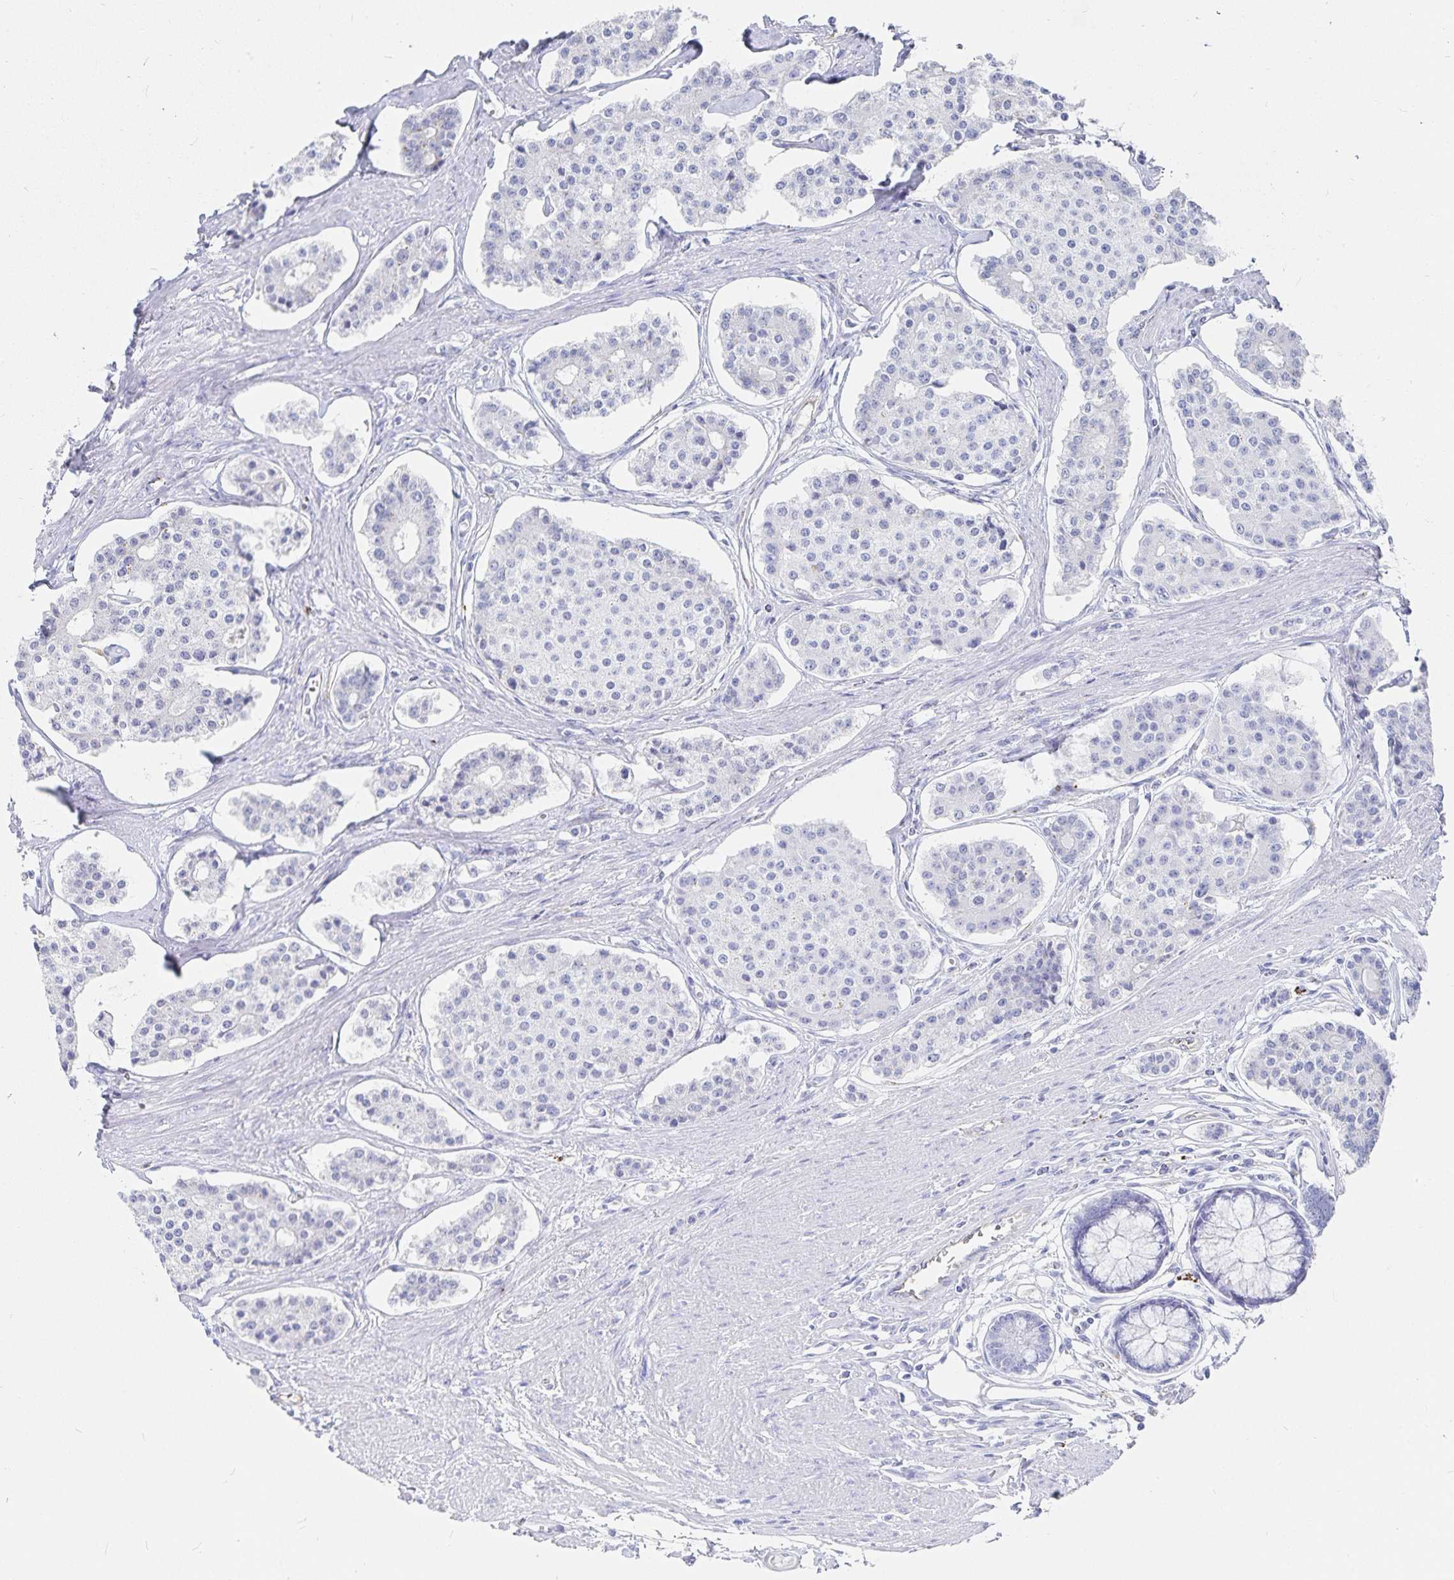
{"staining": {"intensity": "negative", "quantity": "none", "location": "none"}, "tissue": "carcinoid", "cell_type": "Tumor cells", "image_type": "cancer", "snomed": [{"axis": "morphology", "description": "Carcinoid, malignant, NOS"}, {"axis": "topography", "description": "Small intestine"}], "caption": "Immunohistochemistry of carcinoid (malignant) demonstrates no staining in tumor cells.", "gene": "INSL5", "patient": {"sex": "female", "age": 65}}